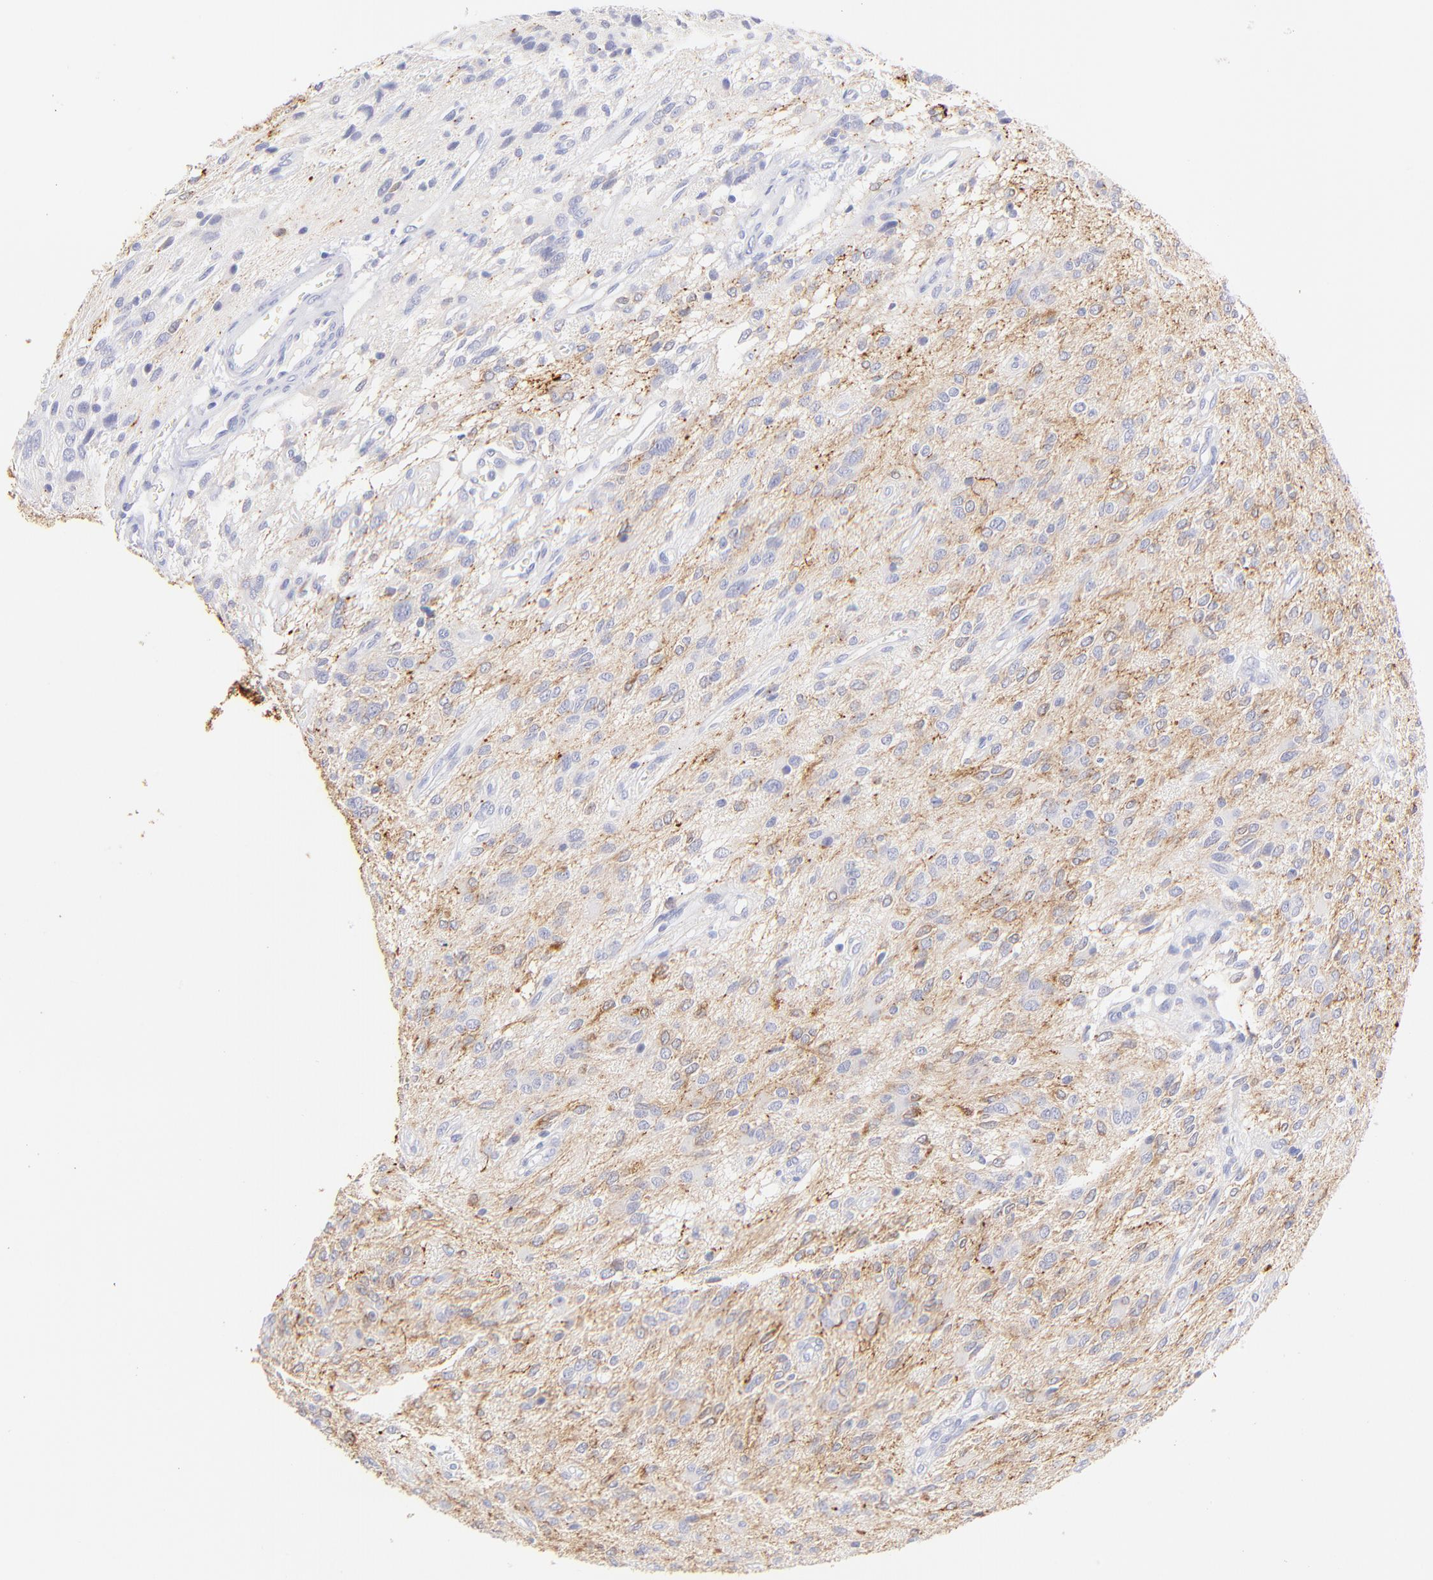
{"staining": {"intensity": "negative", "quantity": "none", "location": "none"}, "tissue": "glioma", "cell_type": "Tumor cells", "image_type": "cancer", "snomed": [{"axis": "morphology", "description": "Glioma, malignant, Low grade"}, {"axis": "topography", "description": "Brain"}], "caption": "Immunohistochemistry (IHC) of human malignant glioma (low-grade) demonstrates no positivity in tumor cells. Nuclei are stained in blue.", "gene": "RAB3A", "patient": {"sex": "female", "age": 15}}